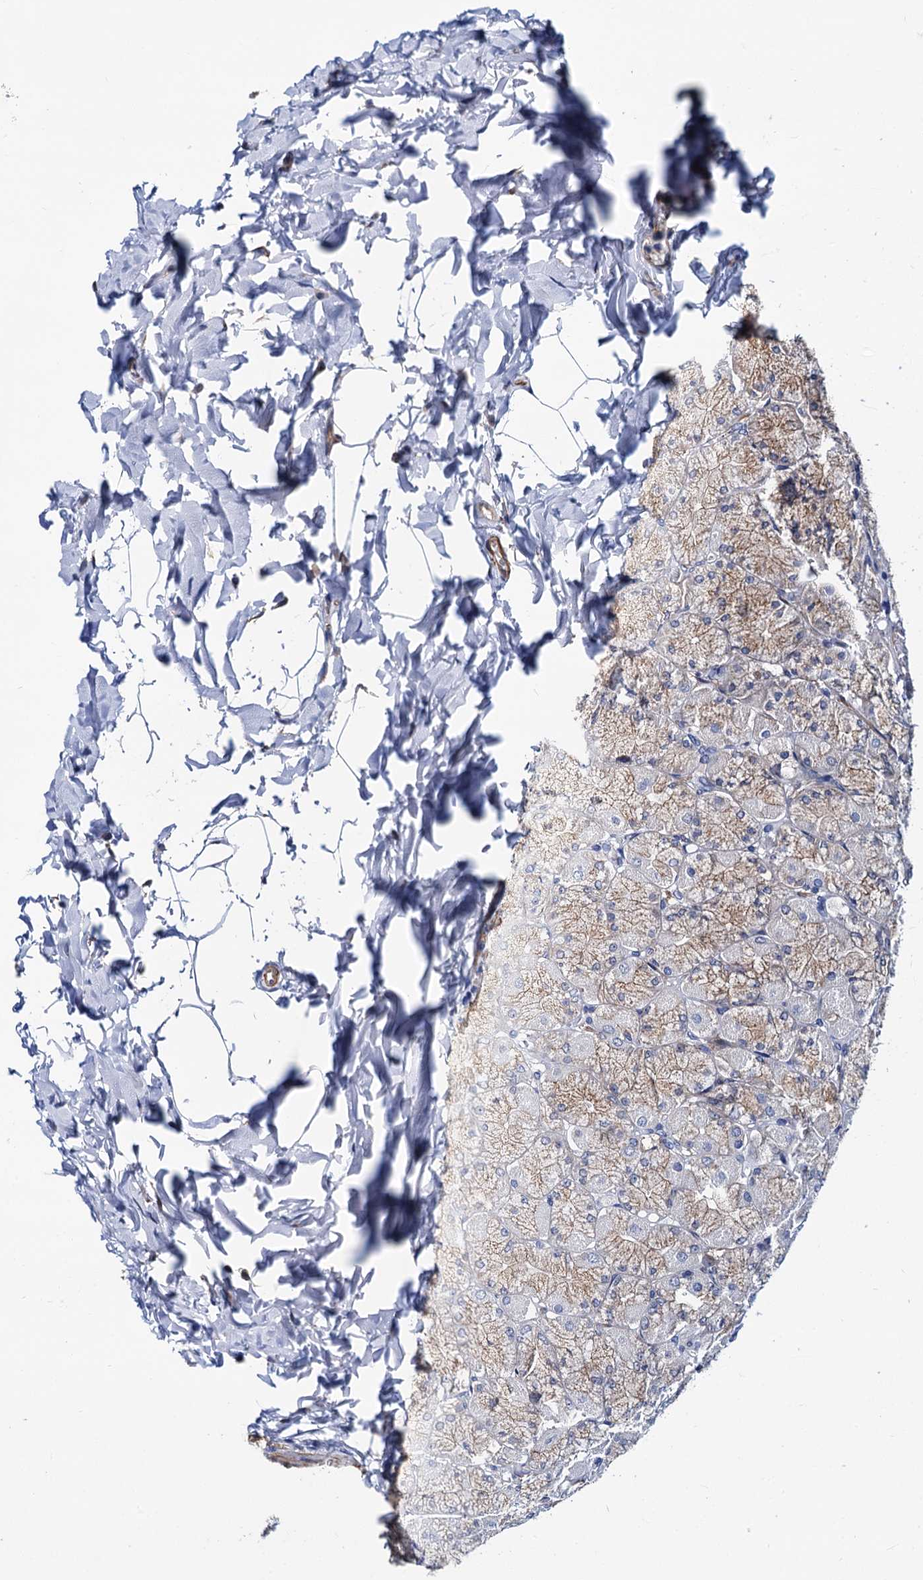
{"staining": {"intensity": "strong", "quantity": "25%-75%", "location": "cytoplasmic/membranous"}, "tissue": "stomach", "cell_type": "Glandular cells", "image_type": "normal", "snomed": [{"axis": "morphology", "description": "Normal tissue, NOS"}, {"axis": "topography", "description": "Stomach, upper"}], "caption": "Stomach stained with immunohistochemistry (IHC) reveals strong cytoplasmic/membranous expression in approximately 25%-75% of glandular cells.", "gene": "ZDHHC18", "patient": {"sex": "female", "age": 56}}